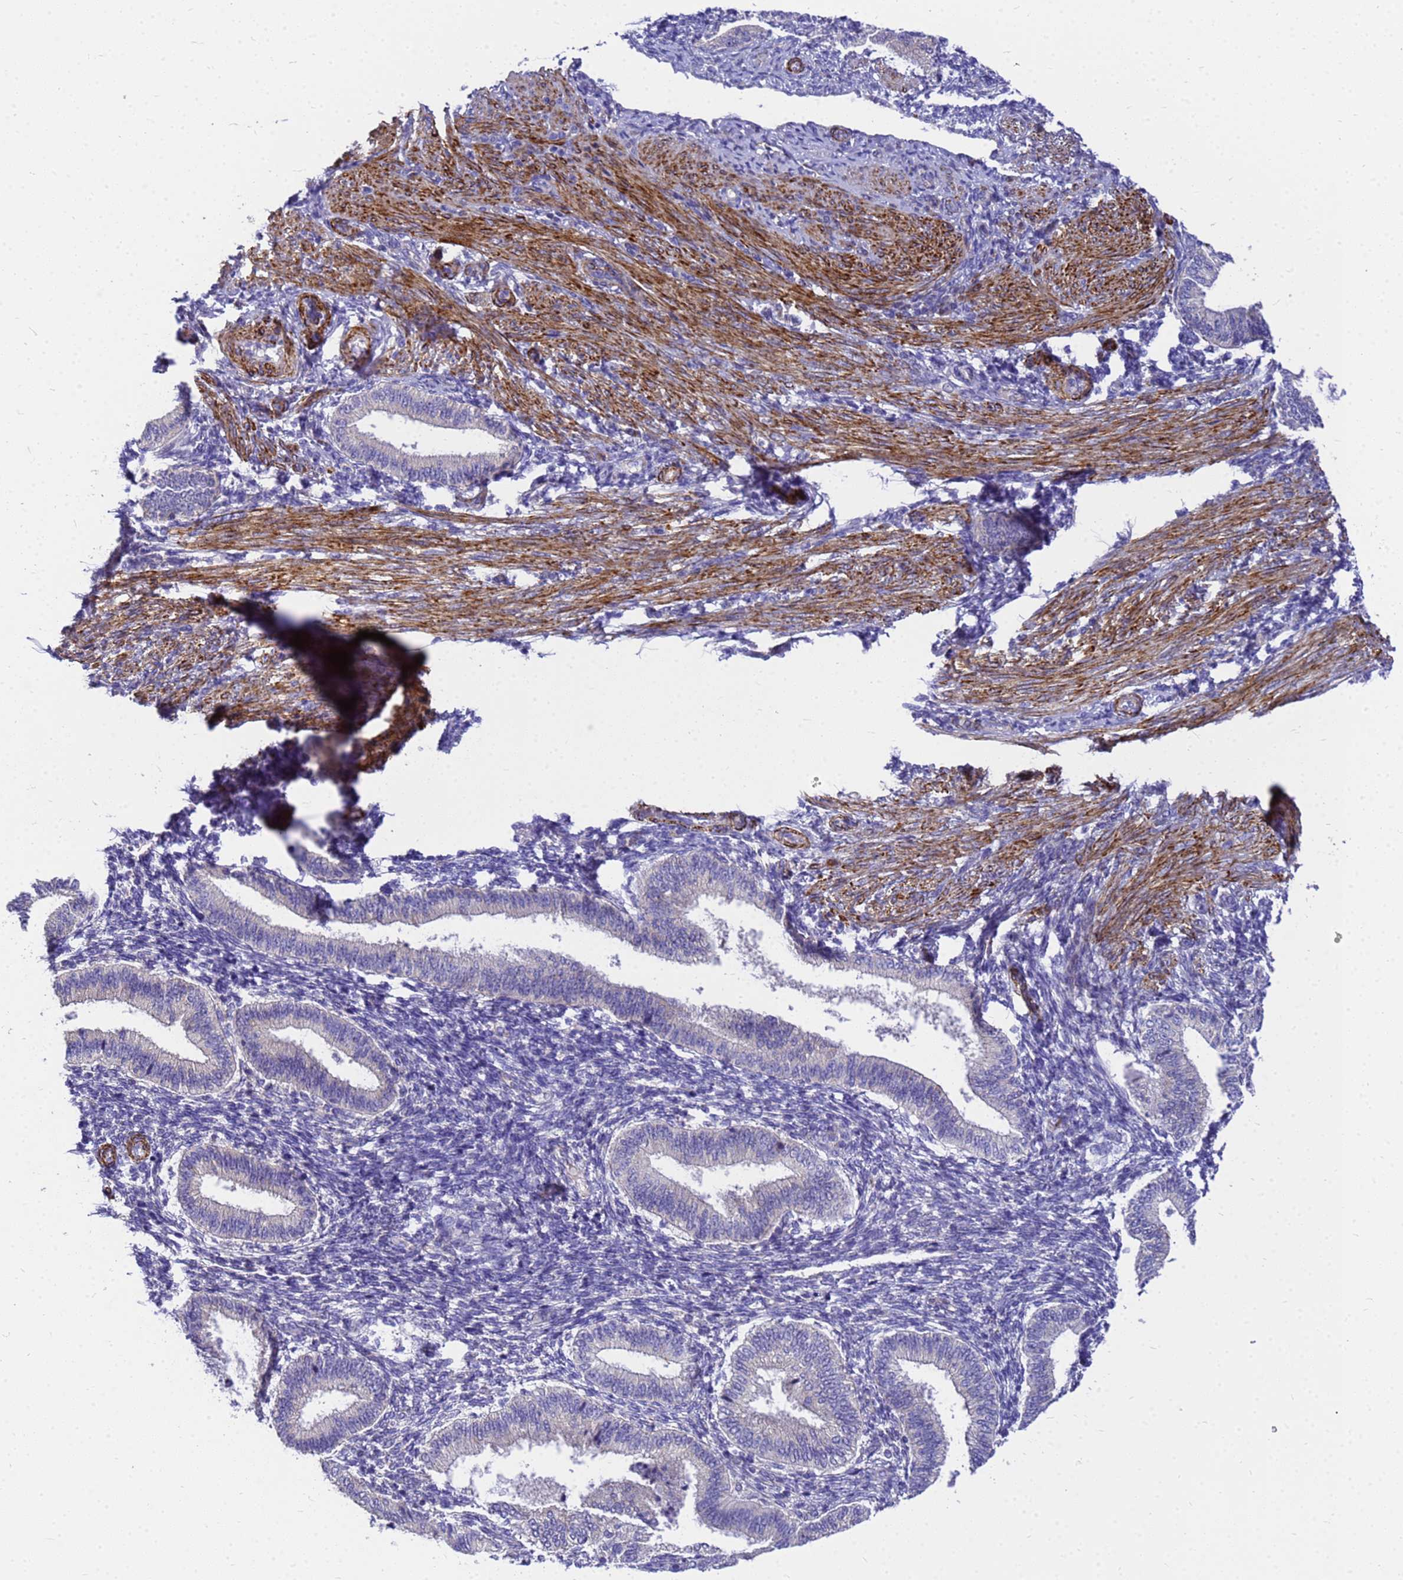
{"staining": {"intensity": "negative", "quantity": "none", "location": "none"}, "tissue": "endometrium", "cell_type": "Cells in endometrial stroma", "image_type": "normal", "snomed": [{"axis": "morphology", "description": "Normal tissue, NOS"}, {"axis": "topography", "description": "Endometrium"}], "caption": "Endometrium stained for a protein using IHC shows no positivity cells in endometrial stroma.", "gene": "POP7", "patient": {"sex": "female", "age": 39}}